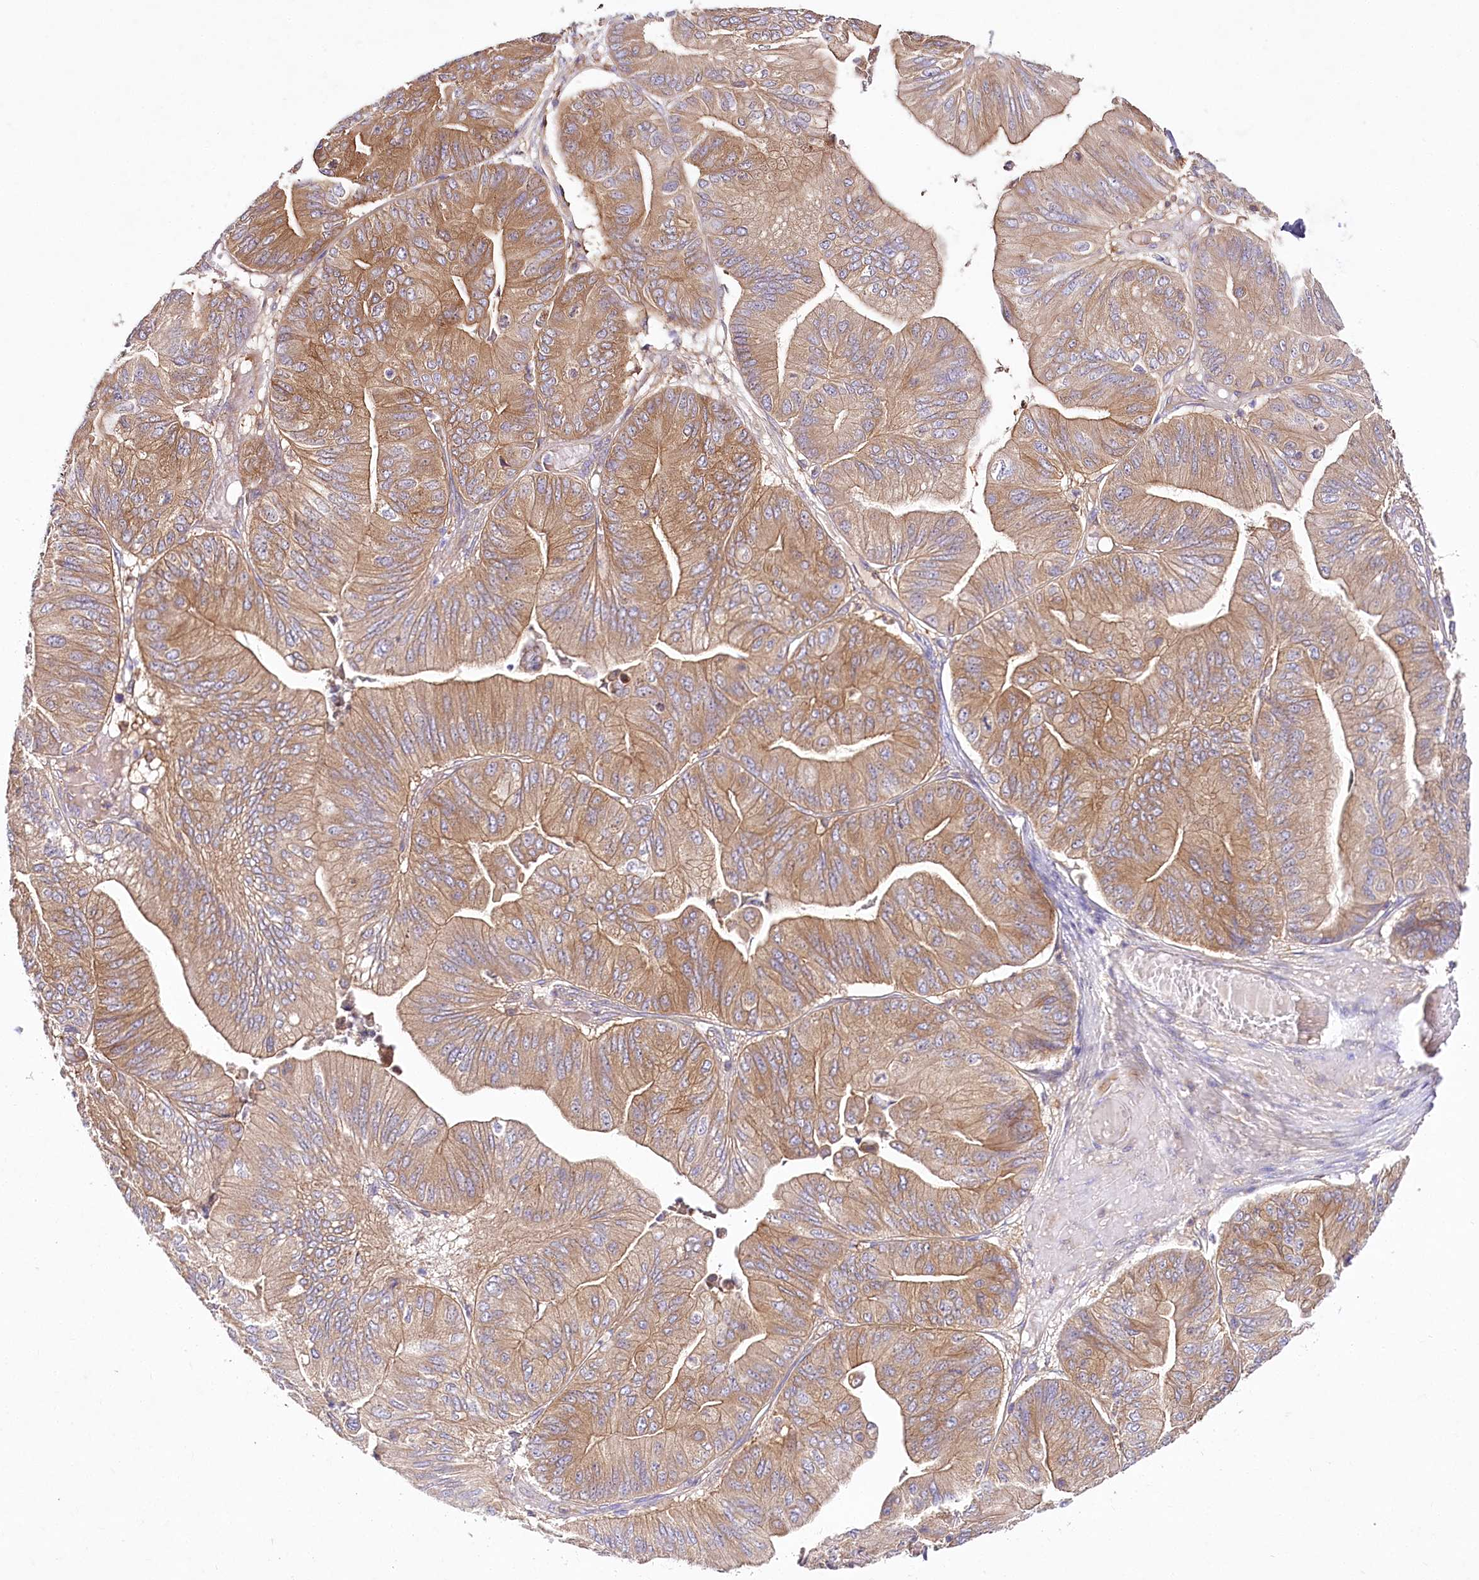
{"staining": {"intensity": "moderate", "quantity": ">75%", "location": "cytoplasmic/membranous"}, "tissue": "ovarian cancer", "cell_type": "Tumor cells", "image_type": "cancer", "snomed": [{"axis": "morphology", "description": "Cystadenocarcinoma, mucinous, NOS"}, {"axis": "topography", "description": "Ovary"}], "caption": "Protein staining exhibits moderate cytoplasmic/membranous staining in approximately >75% of tumor cells in ovarian cancer (mucinous cystadenocarcinoma).", "gene": "ABRAXAS2", "patient": {"sex": "female", "age": 61}}